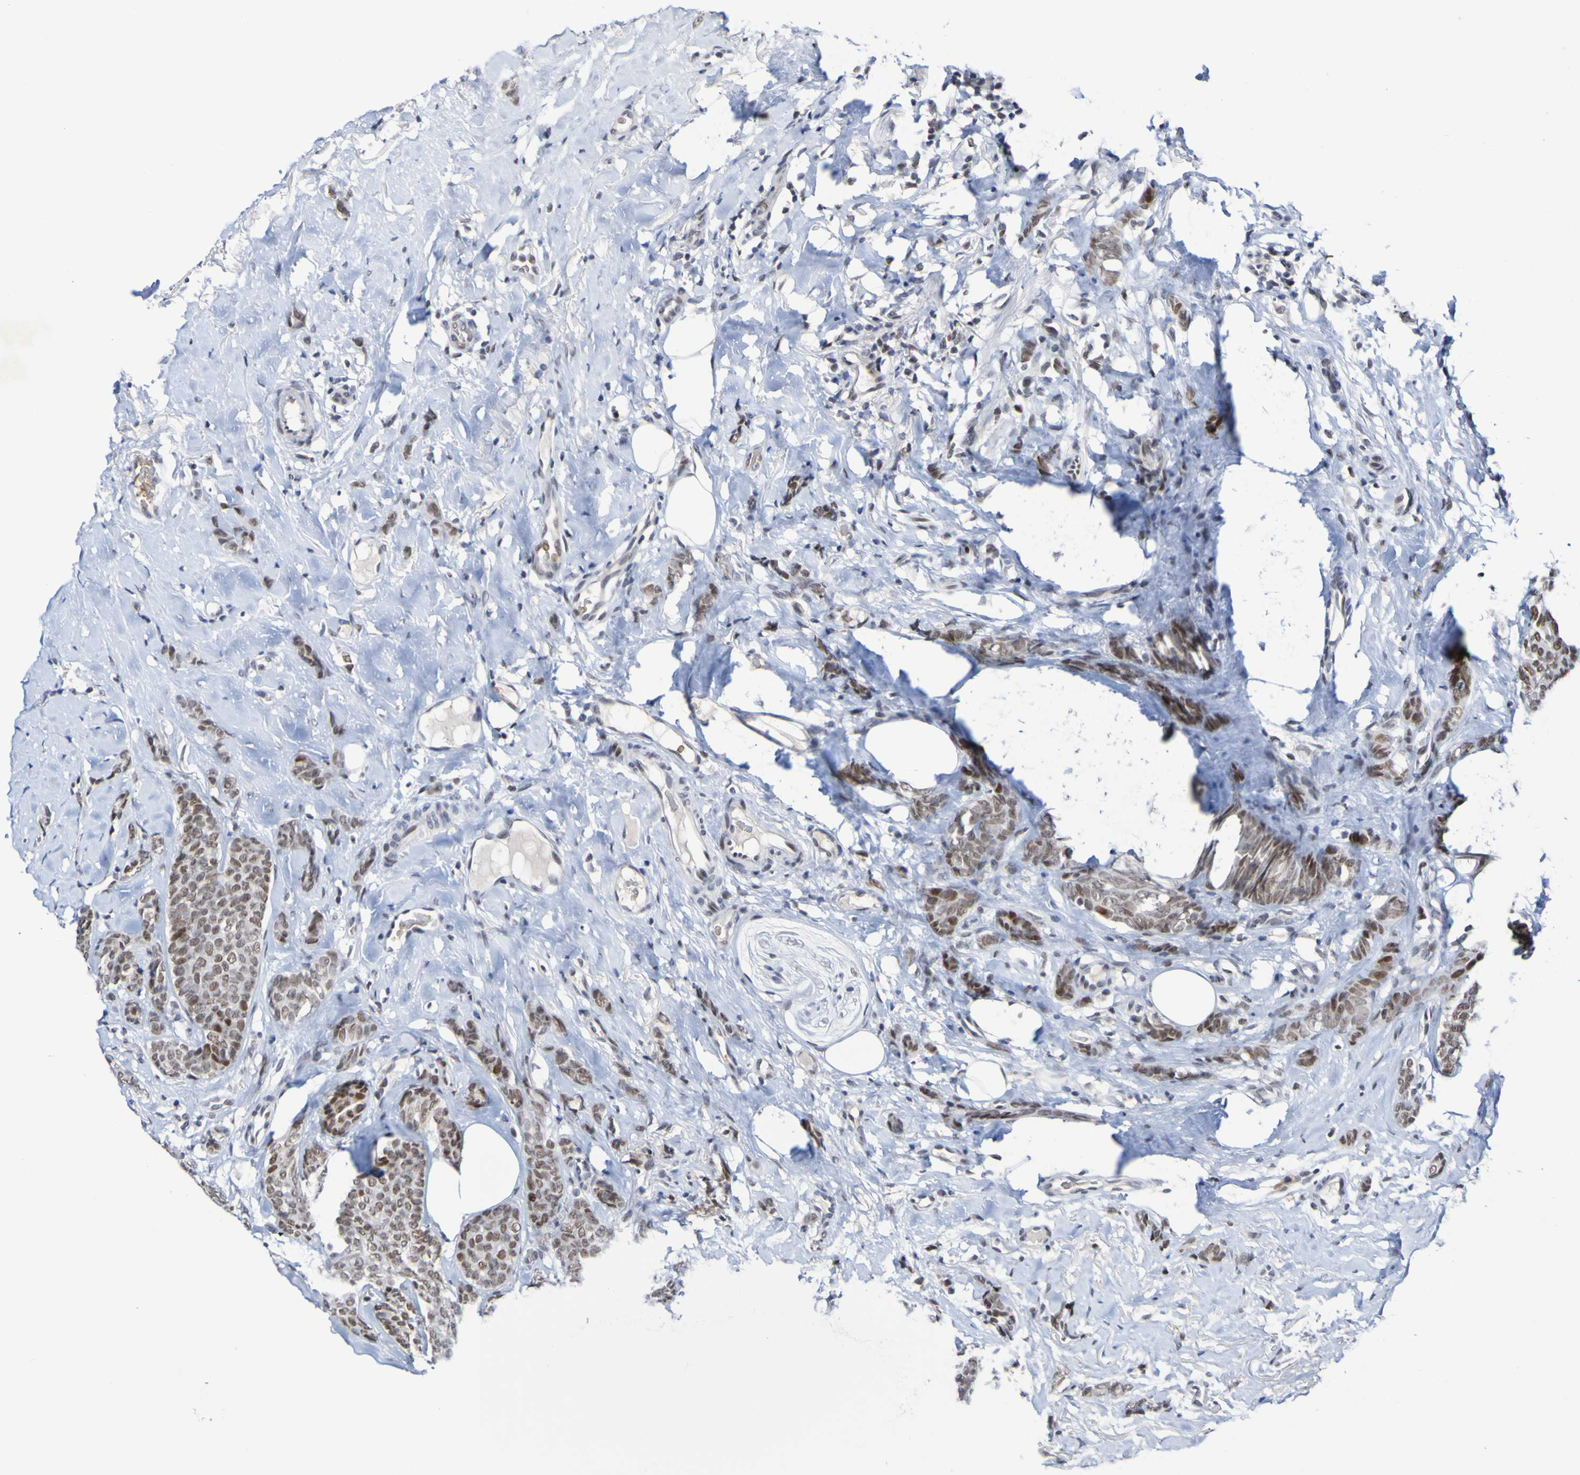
{"staining": {"intensity": "moderate", "quantity": ">75%", "location": "nuclear"}, "tissue": "breast cancer", "cell_type": "Tumor cells", "image_type": "cancer", "snomed": [{"axis": "morphology", "description": "Lobular carcinoma"}, {"axis": "topography", "description": "Skin"}, {"axis": "topography", "description": "Breast"}], "caption": "This is an image of immunohistochemistry (IHC) staining of lobular carcinoma (breast), which shows moderate staining in the nuclear of tumor cells.", "gene": "PCGF1", "patient": {"sex": "female", "age": 46}}